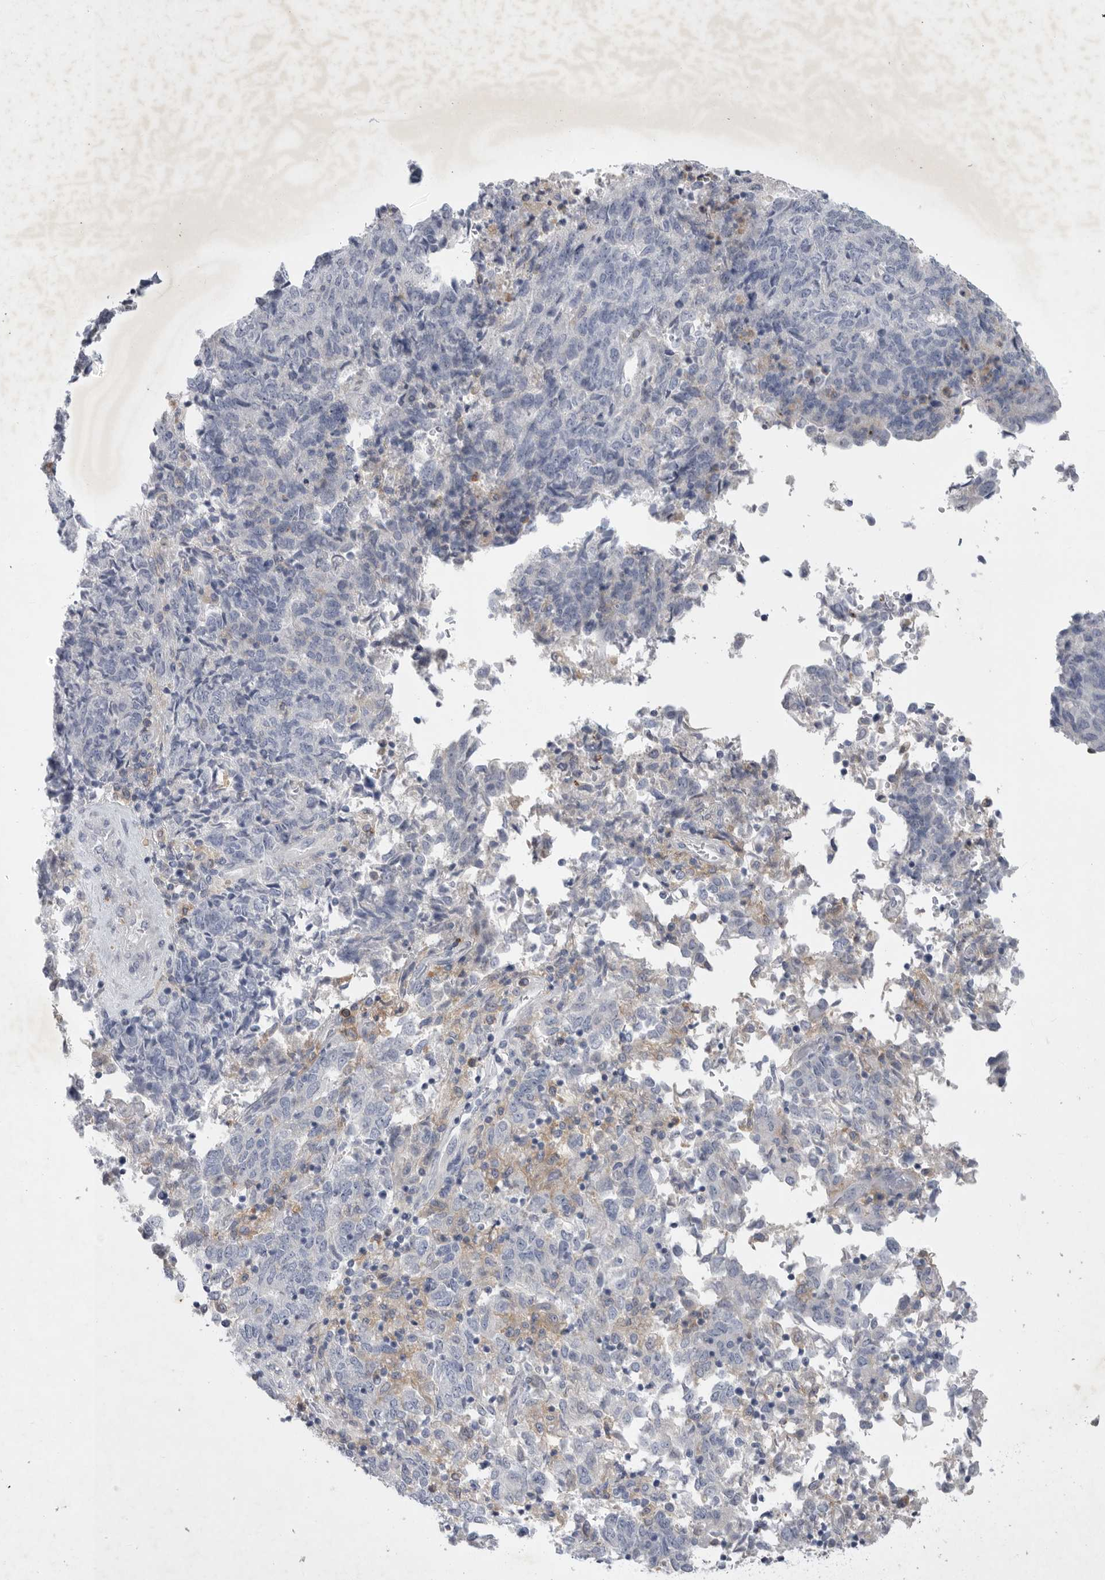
{"staining": {"intensity": "negative", "quantity": "none", "location": "none"}, "tissue": "endometrial cancer", "cell_type": "Tumor cells", "image_type": "cancer", "snomed": [{"axis": "morphology", "description": "Adenocarcinoma, NOS"}, {"axis": "topography", "description": "Endometrium"}], "caption": "High magnification brightfield microscopy of endometrial adenocarcinoma stained with DAB (3,3'-diaminobenzidine) (brown) and counterstained with hematoxylin (blue): tumor cells show no significant expression. (Brightfield microscopy of DAB immunohistochemistry (IHC) at high magnification).", "gene": "SIGLEC10", "patient": {"sex": "female", "age": 80}}